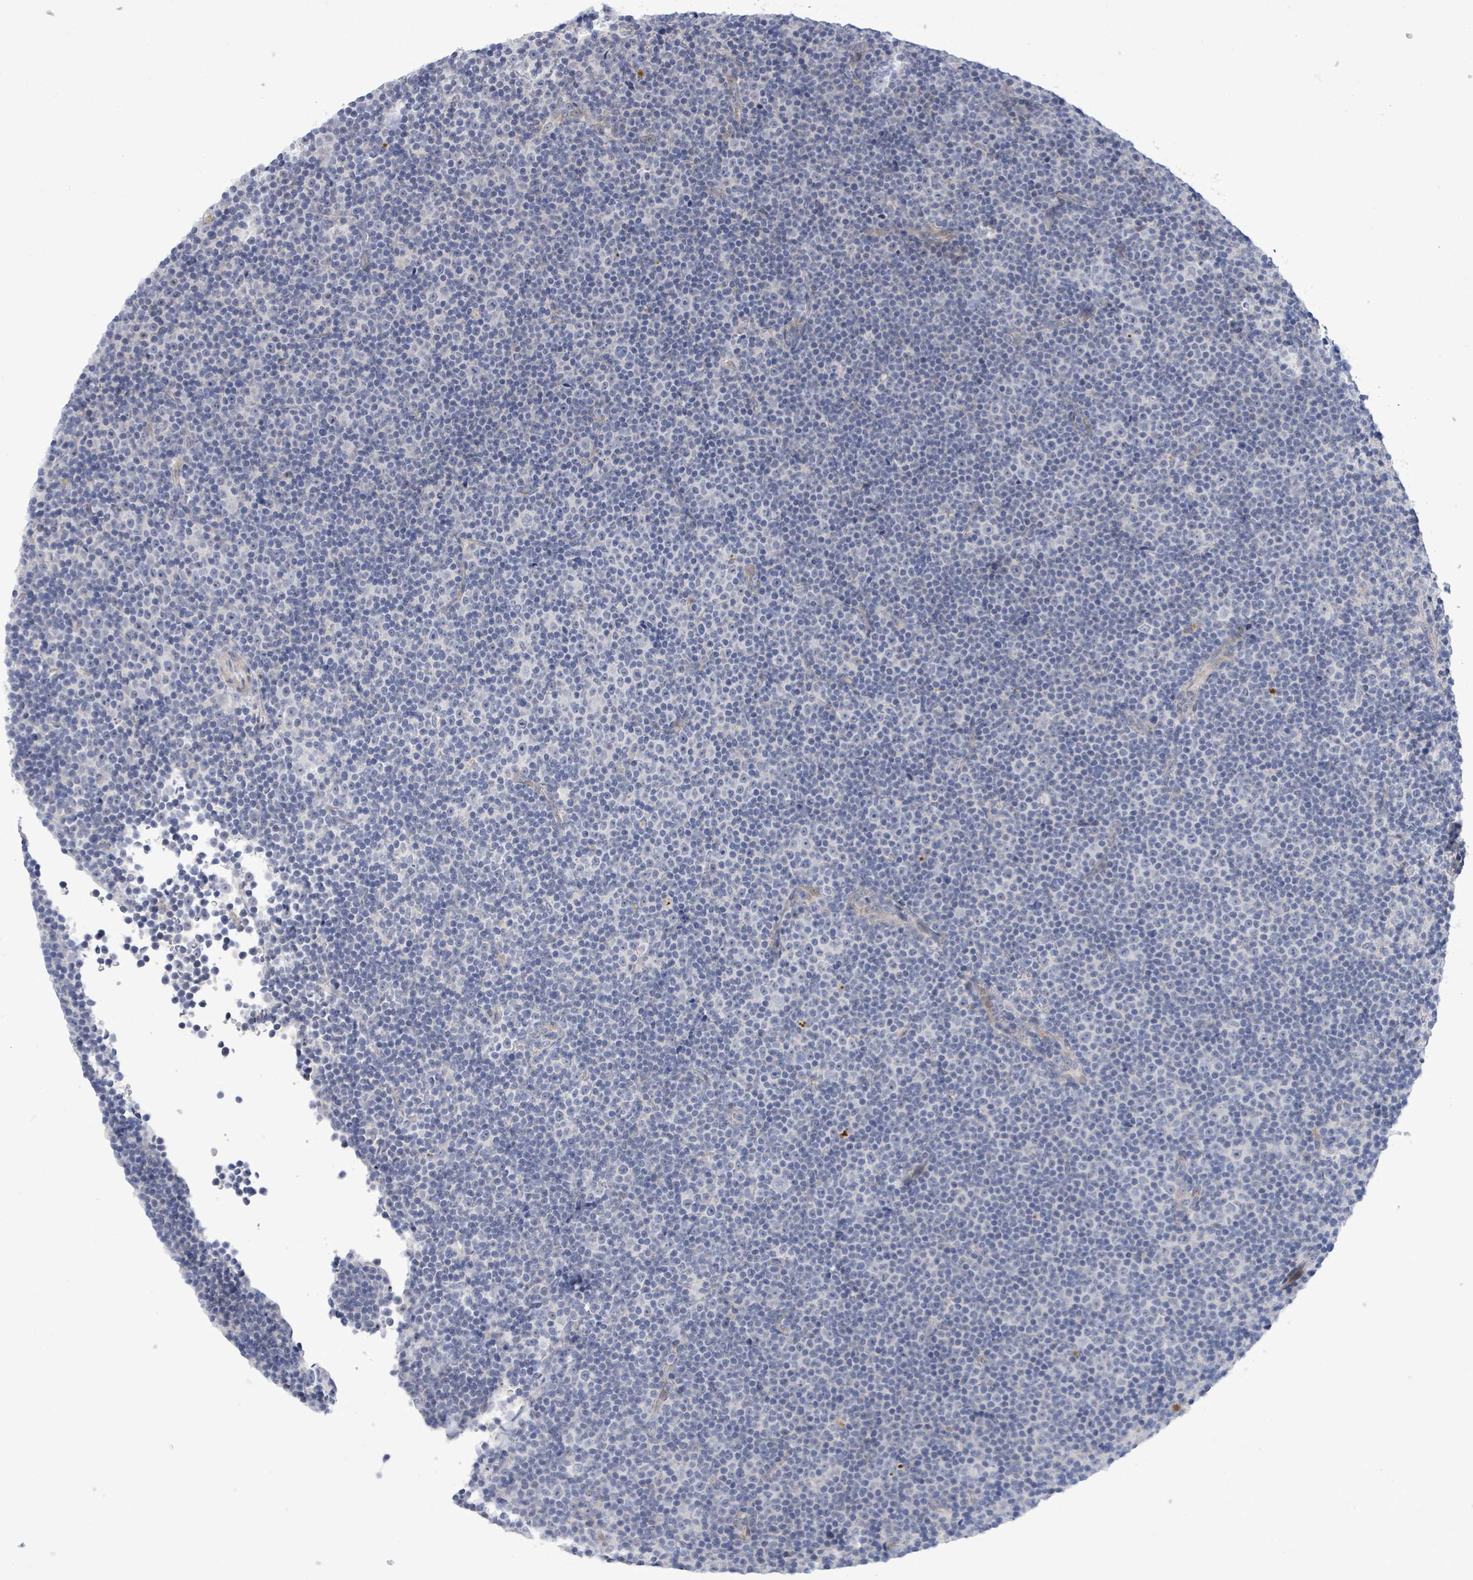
{"staining": {"intensity": "negative", "quantity": "none", "location": "none"}, "tissue": "lymphoma", "cell_type": "Tumor cells", "image_type": "cancer", "snomed": [{"axis": "morphology", "description": "Malignant lymphoma, non-Hodgkin's type, Low grade"}, {"axis": "topography", "description": "Lymph node"}], "caption": "Immunohistochemical staining of human lymphoma exhibits no significant positivity in tumor cells.", "gene": "CT45A5", "patient": {"sex": "female", "age": 67}}